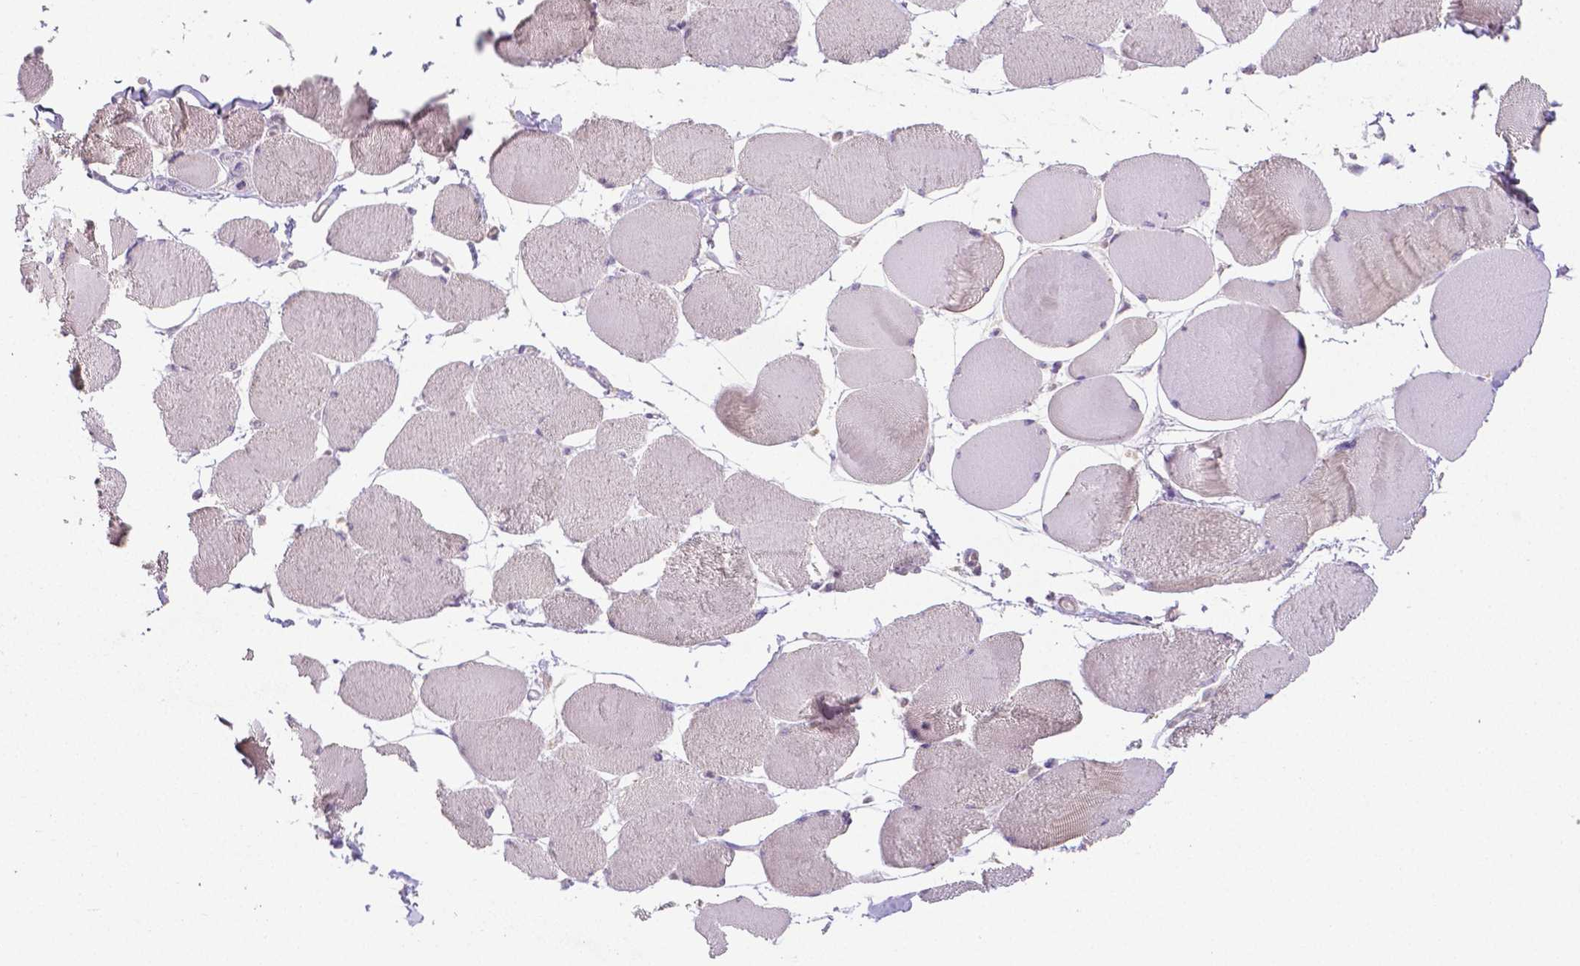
{"staining": {"intensity": "negative", "quantity": "none", "location": "none"}, "tissue": "skeletal muscle", "cell_type": "Myocytes", "image_type": "normal", "snomed": [{"axis": "morphology", "description": "Normal tissue, NOS"}, {"axis": "topography", "description": "Skeletal muscle"}], "caption": "DAB (3,3'-diaminobenzidine) immunohistochemical staining of unremarkable human skeletal muscle shows no significant positivity in myocytes.", "gene": "CRMP1", "patient": {"sex": "female", "age": 75}}